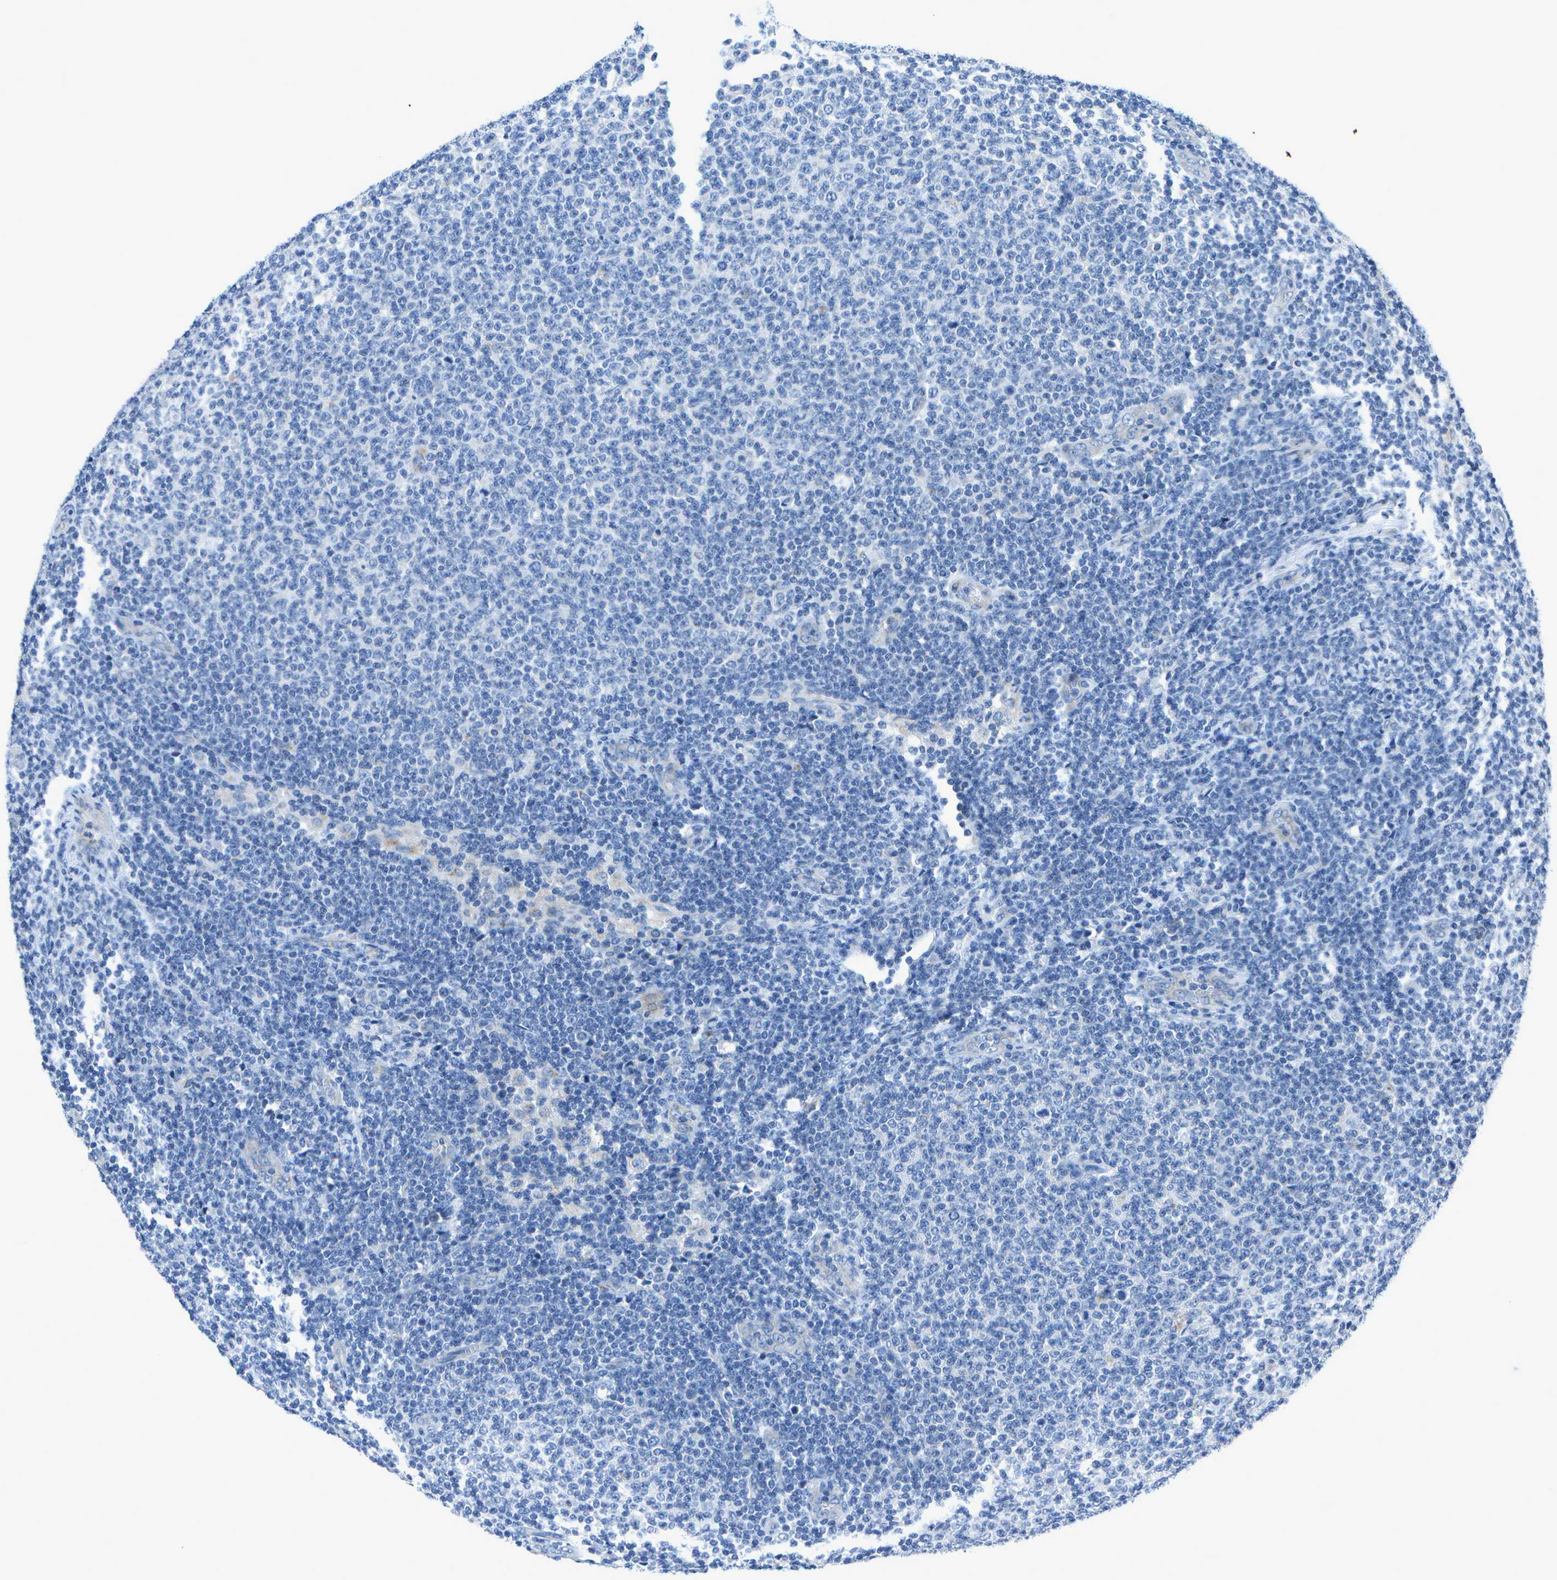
{"staining": {"intensity": "negative", "quantity": "none", "location": "none"}, "tissue": "lymphoma", "cell_type": "Tumor cells", "image_type": "cancer", "snomed": [{"axis": "morphology", "description": "Malignant lymphoma, non-Hodgkin's type, Low grade"}, {"axis": "topography", "description": "Lymph node"}], "caption": "This image is of lymphoma stained with immunohistochemistry (IHC) to label a protein in brown with the nuclei are counter-stained blue. There is no expression in tumor cells.", "gene": "DCT", "patient": {"sex": "male", "age": 66}}